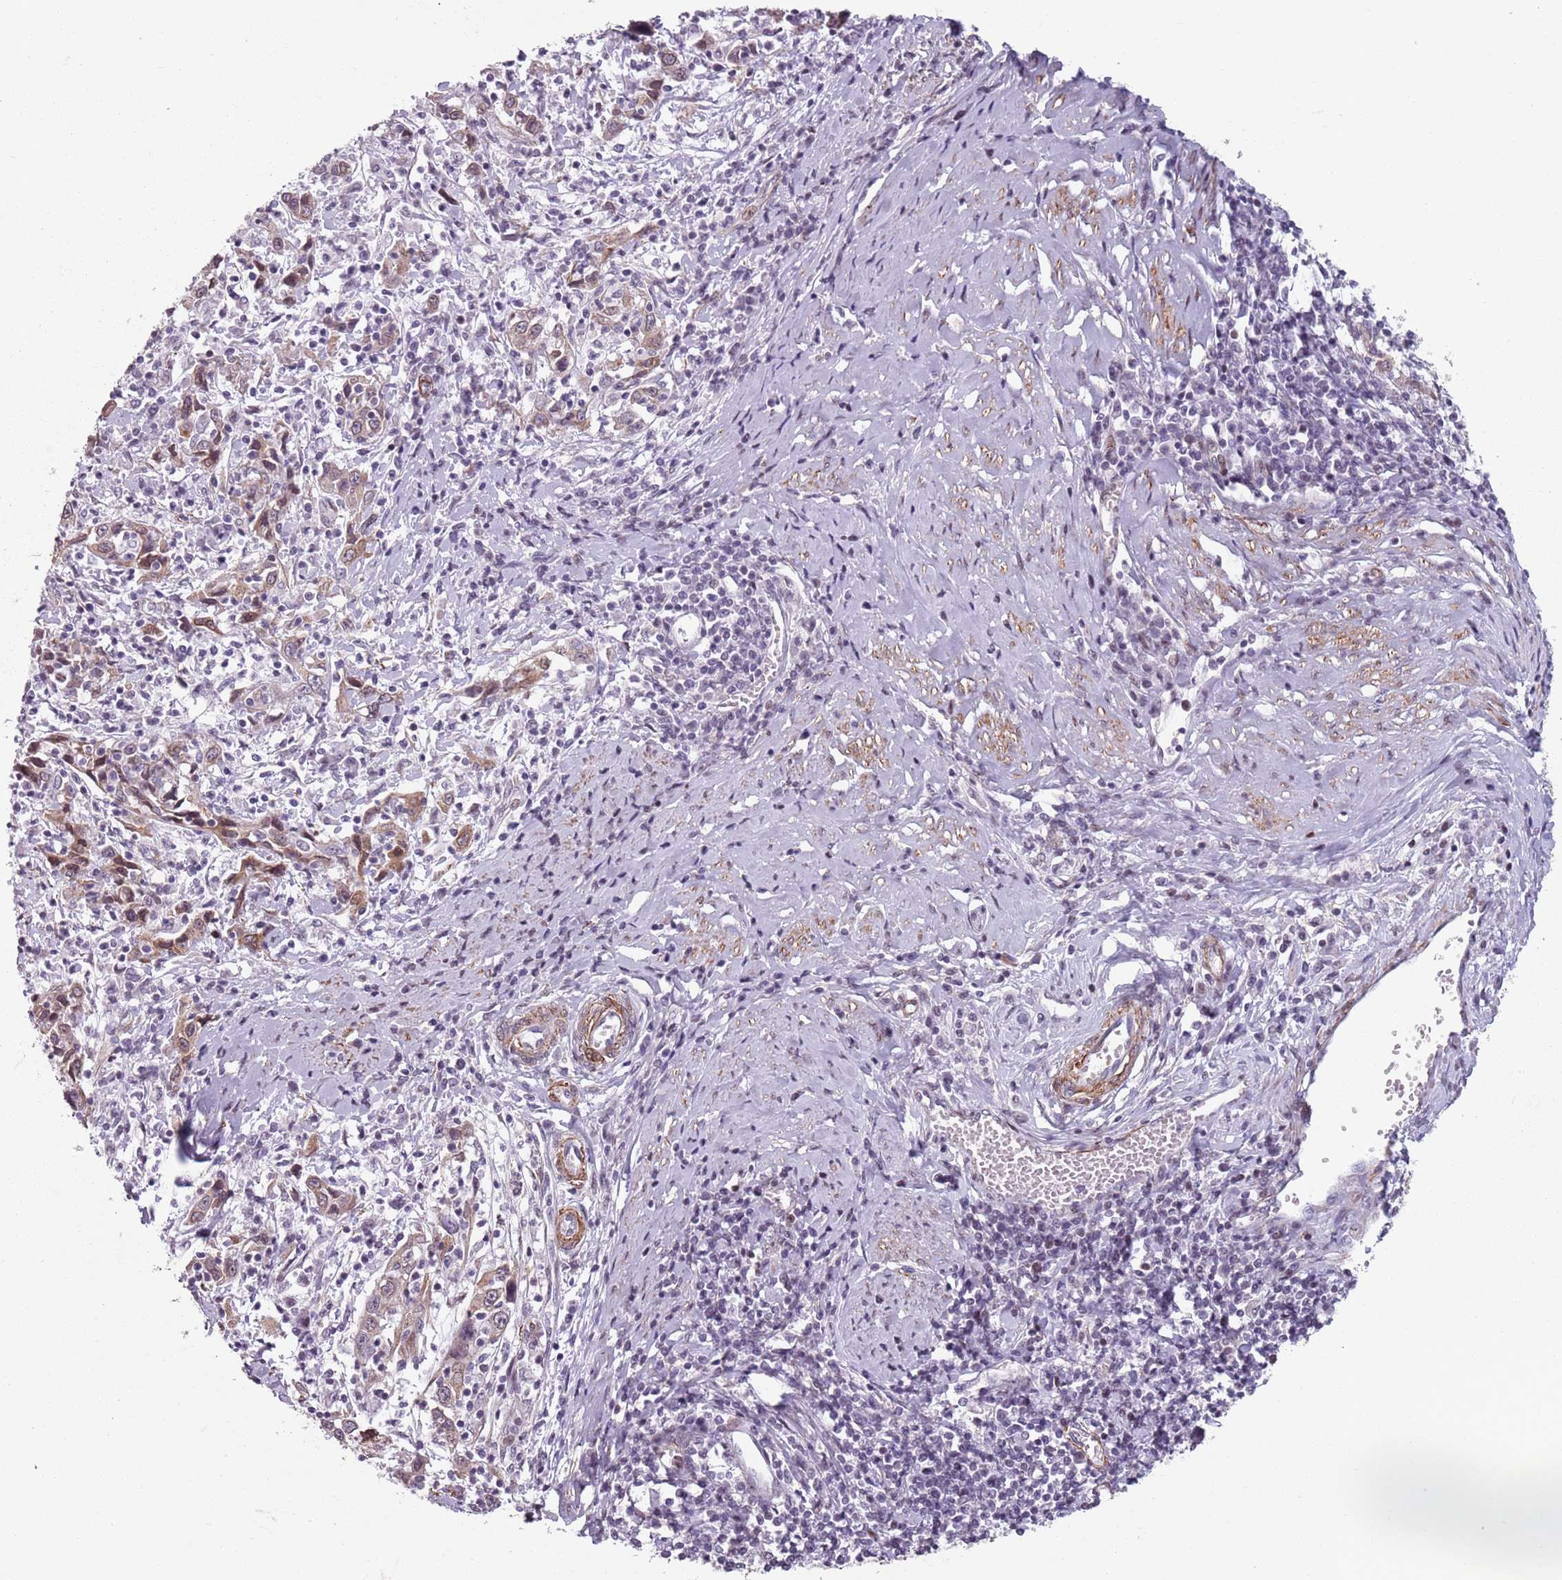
{"staining": {"intensity": "moderate", "quantity": ">75%", "location": "cytoplasmic/membranous"}, "tissue": "cervical cancer", "cell_type": "Tumor cells", "image_type": "cancer", "snomed": [{"axis": "morphology", "description": "Squamous cell carcinoma, NOS"}, {"axis": "topography", "description": "Cervix"}], "caption": "Protein expression analysis of human squamous cell carcinoma (cervical) reveals moderate cytoplasmic/membranous expression in approximately >75% of tumor cells. (DAB (3,3'-diaminobenzidine) IHC, brown staining for protein, blue staining for nuclei).", "gene": "TMC4", "patient": {"sex": "female", "age": 46}}